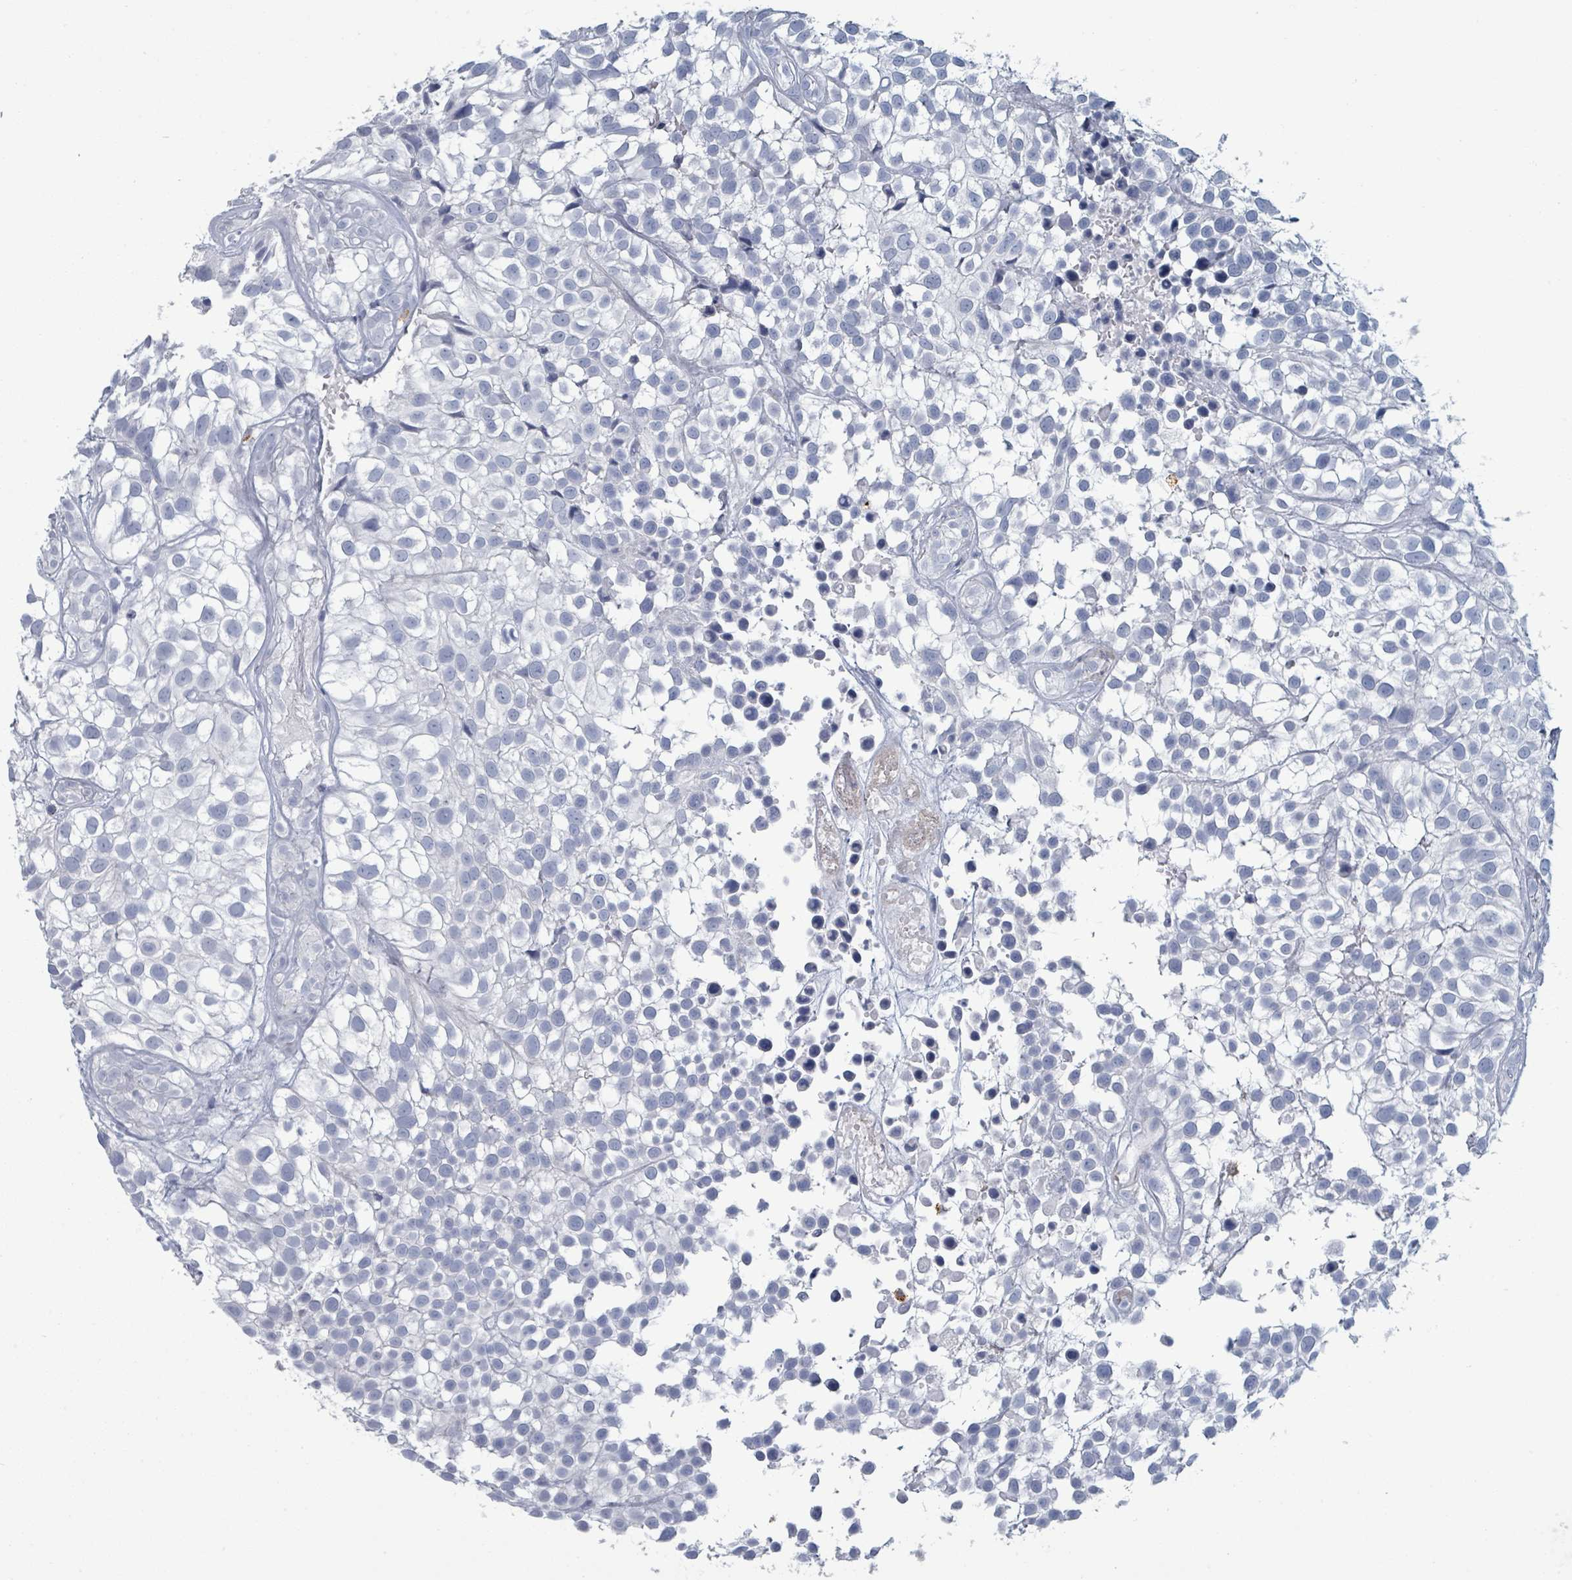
{"staining": {"intensity": "negative", "quantity": "none", "location": "none"}, "tissue": "urothelial cancer", "cell_type": "Tumor cells", "image_type": "cancer", "snomed": [{"axis": "morphology", "description": "Urothelial carcinoma, High grade"}, {"axis": "topography", "description": "Urinary bladder"}], "caption": "Photomicrograph shows no protein staining in tumor cells of high-grade urothelial carcinoma tissue. (Stains: DAB (3,3'-diaminobenzidine) immunohistochemistry (IHC) with hematoxylin counter stain, Microscopy: brightfield microscopy at high magnification).", "gene": "VPS13D", "patient": {"sex": "male", "age": 56}}